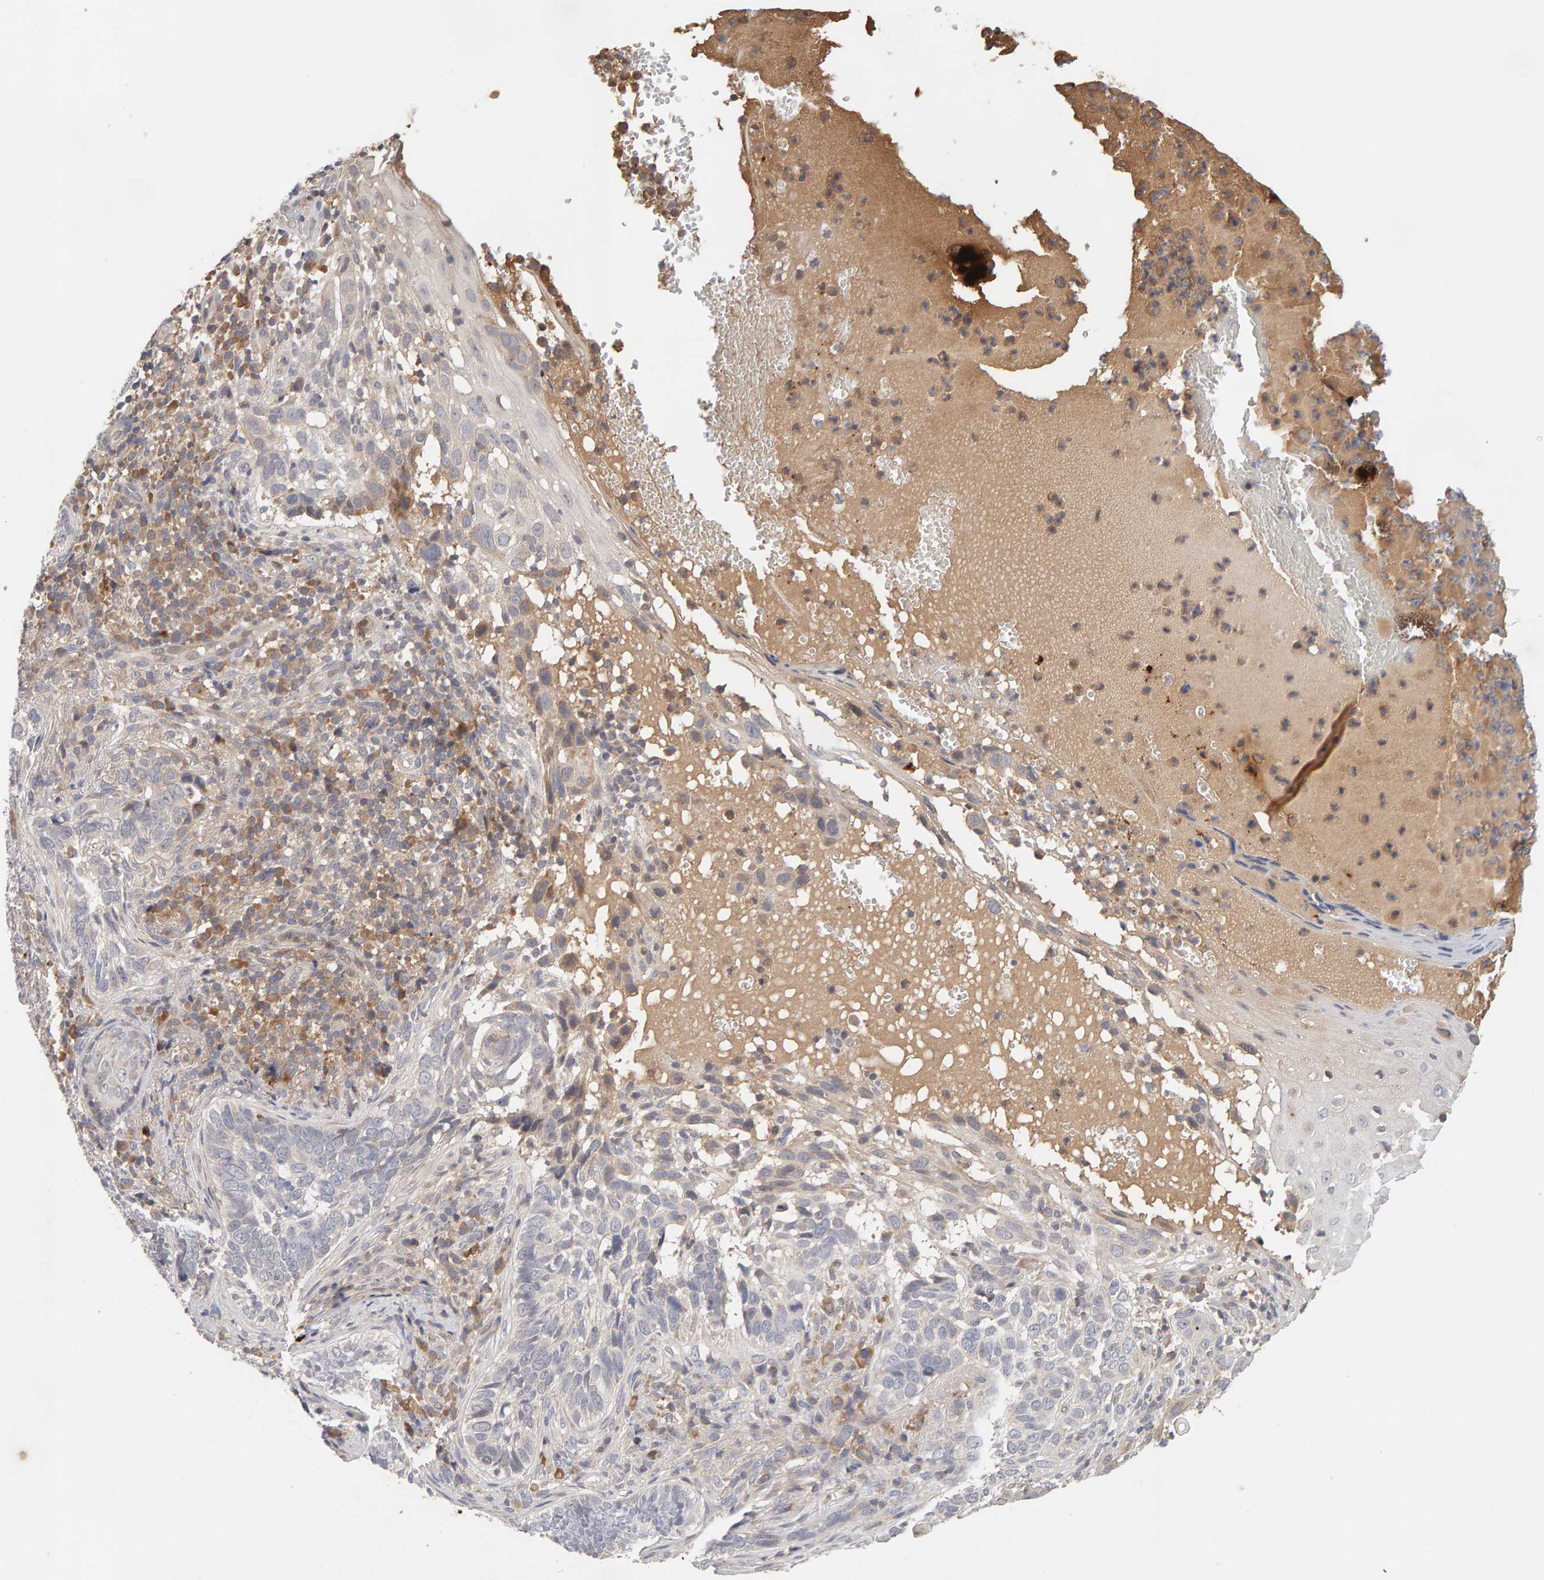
{"staining": {"intensity": "negative", "quantity": "none", "location": "none"}, "tissue": "skin cancer", "cell_type": "Tumor cells", "image_type": "cancer", "snomed": [{"axis": "morphology", "description": "Basal cell carcinoma"}, {"axis": "topography", "description": "Skin"}], "caption": "There is no significant positivity in tumor cells of skin cancer.", "gene": "NUDCD1", "patient": {"sex": "female", "age": 89}}